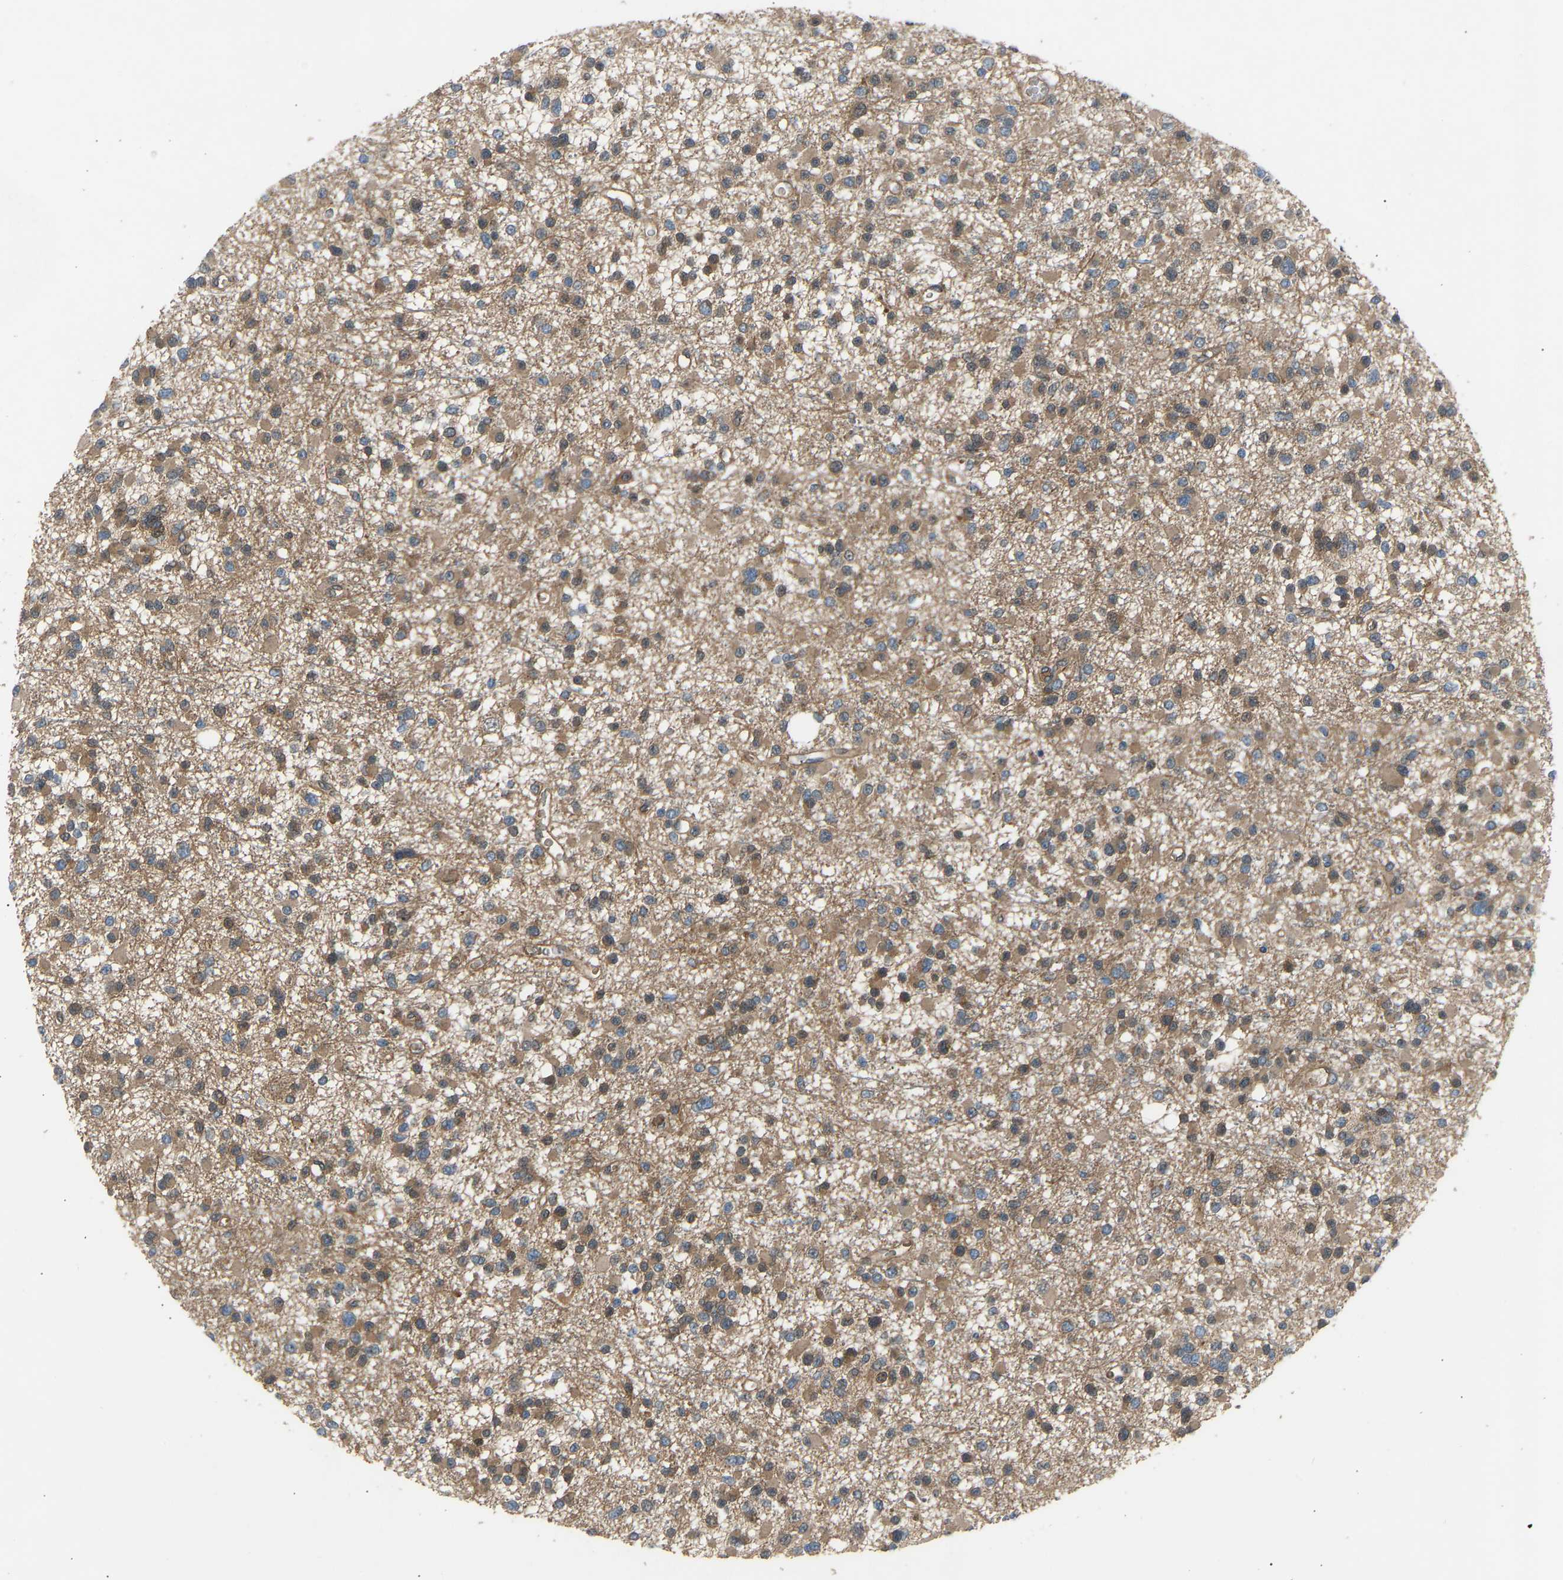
{"staining": {"intensity": "moderate", "quantity": ">75%", "location": "cytoplasmic/membranous"}, "tissue": "glioma", "cell_type": "Tumor cells", "image_type": "cancer", "snomed": [{"axis": "morphology", "description": "Glioma, malignant, Low grade"}, {"axis": "topography", "description": "Brain"}], "caption": "Protein staining of glioma tissue displays moderate cytoplasmic/membranous positivity in approximately >75% of tumor cells.", "gene": "GAS2L1", "patient": {"sex": "female", "age": 22}}